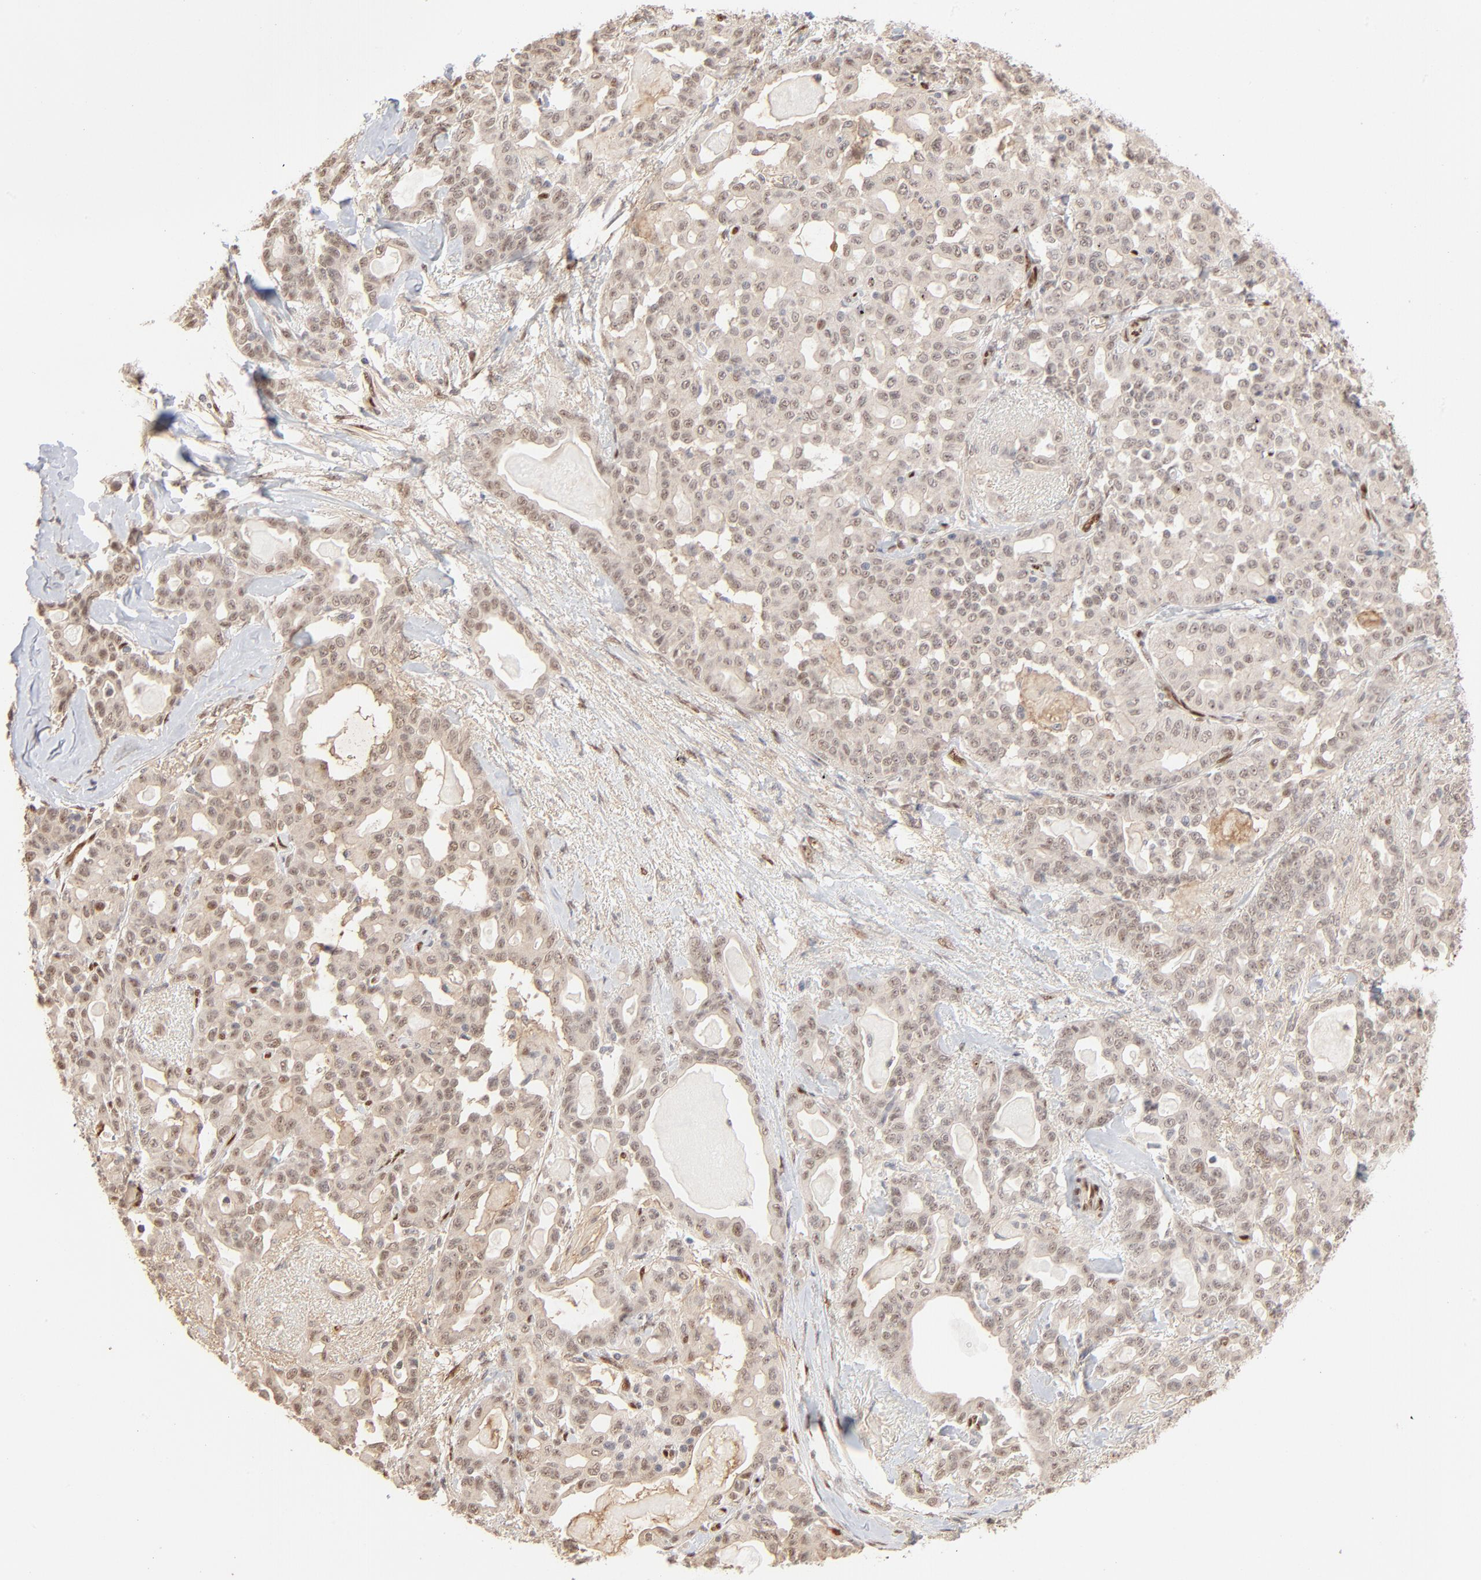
{"staining": {"intensity": "weak", "quantity": ">75%", "location": "nuclear"}, "tissue": "pancreatic cancer", "cell_type": "Tumor cells", "image_type": "cancer", "snomed": [{"axis": "morphology", "description": "Adenocarcinoma, NOS"}, {"axis": "topography", "description": "Pancreas"}], "caption": "This is a micrograph of IHC staining of pancreatic cancer (adenocarcinoma), which shows weak expression in the nuclear of tumor cells.", "gene": "NFIB", "patient": {"sex": "male", "age": 63}}